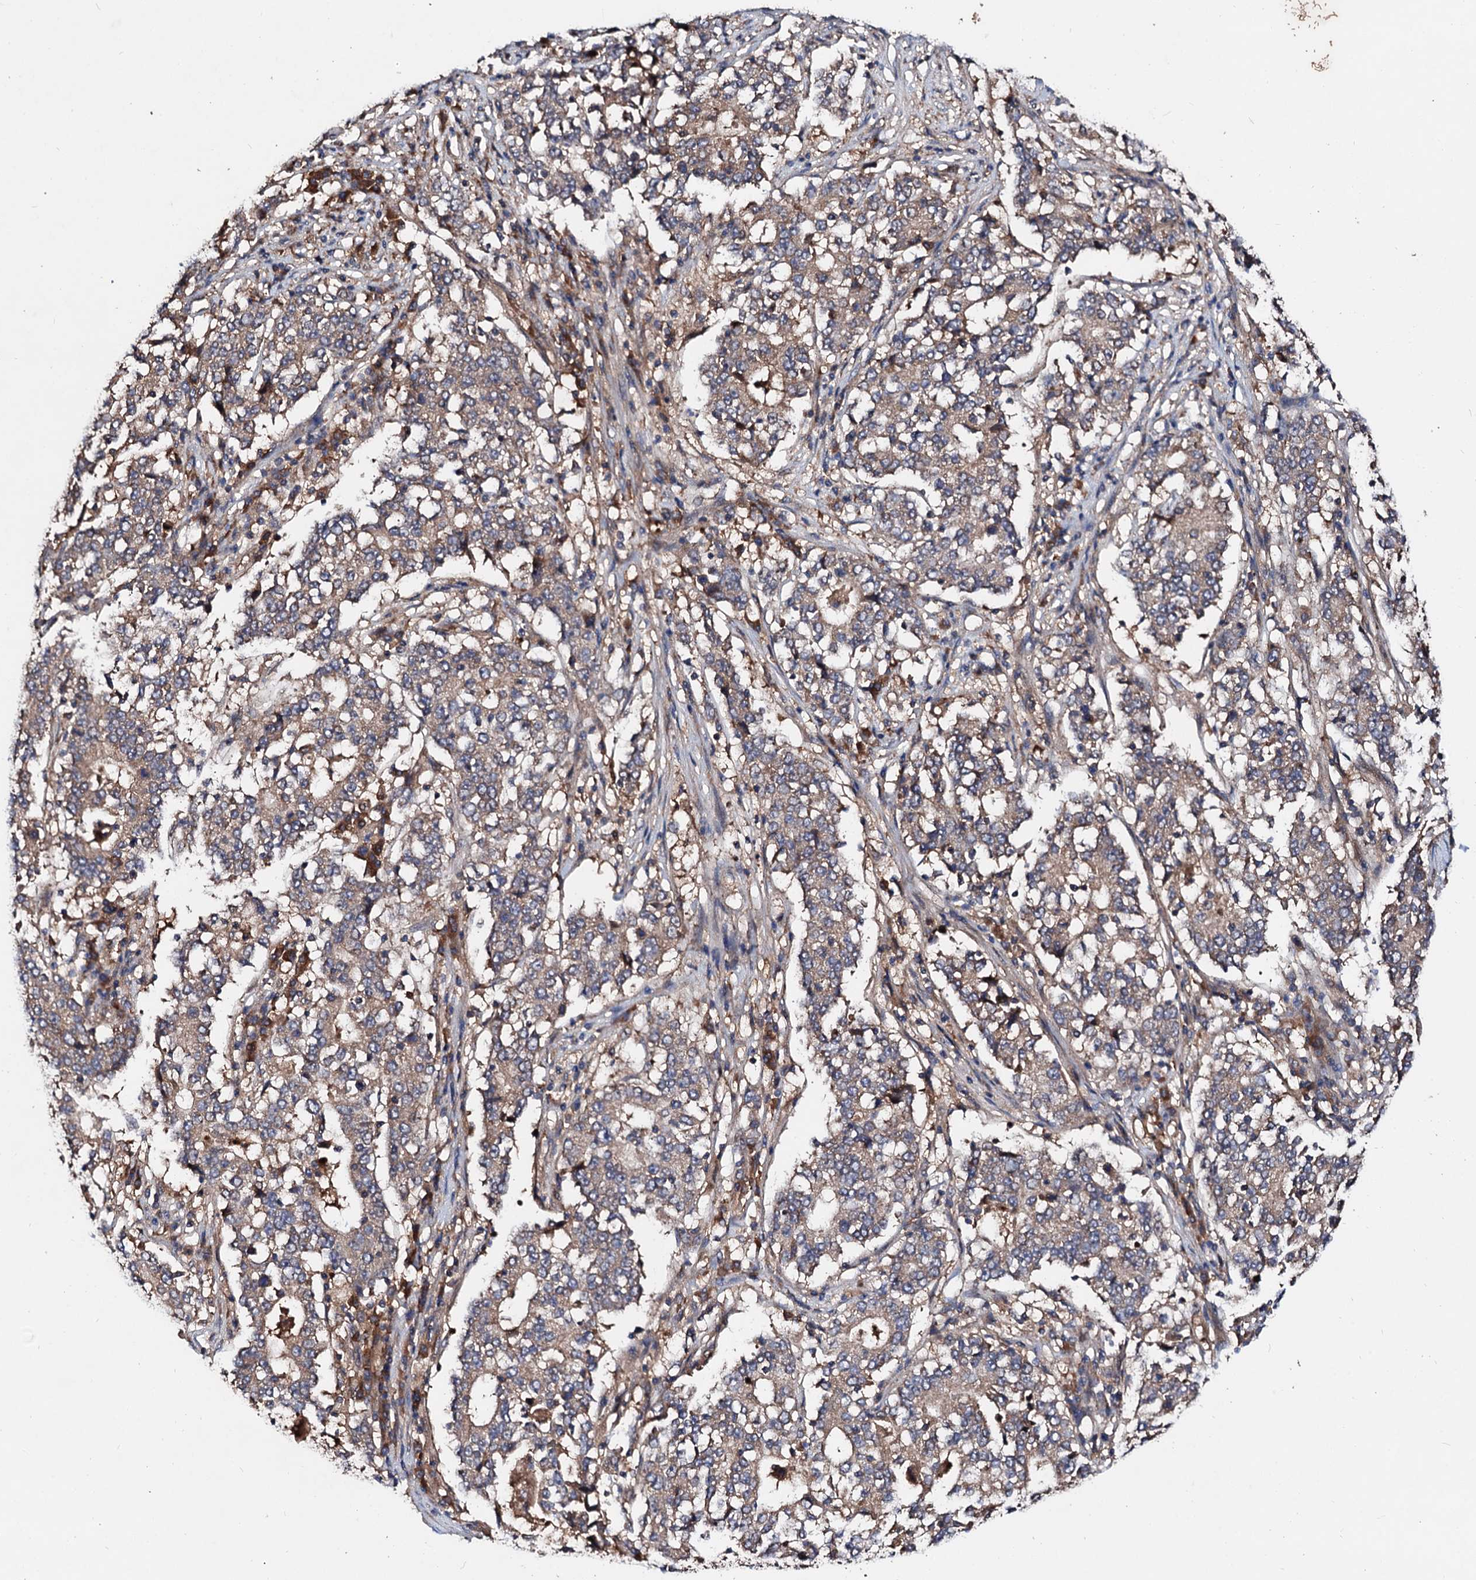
{"staining": {"intensity": "weak", "quantity": ">75%", "location": "cytoplasmic/membranous"}, "tissue": "stomach cancer", "cell_type": "Tumor cells", "image_type": "cancer", "snomed": [{"axis": "morphology", "description": "Adenocarcinoma, NOS"}, {"axis": "topography", "description": "Stomach"}], "caption": "Protein staining of stomach cancer (adenocarcinoma) tissue reveals weak cytoplasmic/membranous positivity in about >75% of tumor cells.", "gene": "EXTL1", "patient": {"sex": "male", "age": 59}}